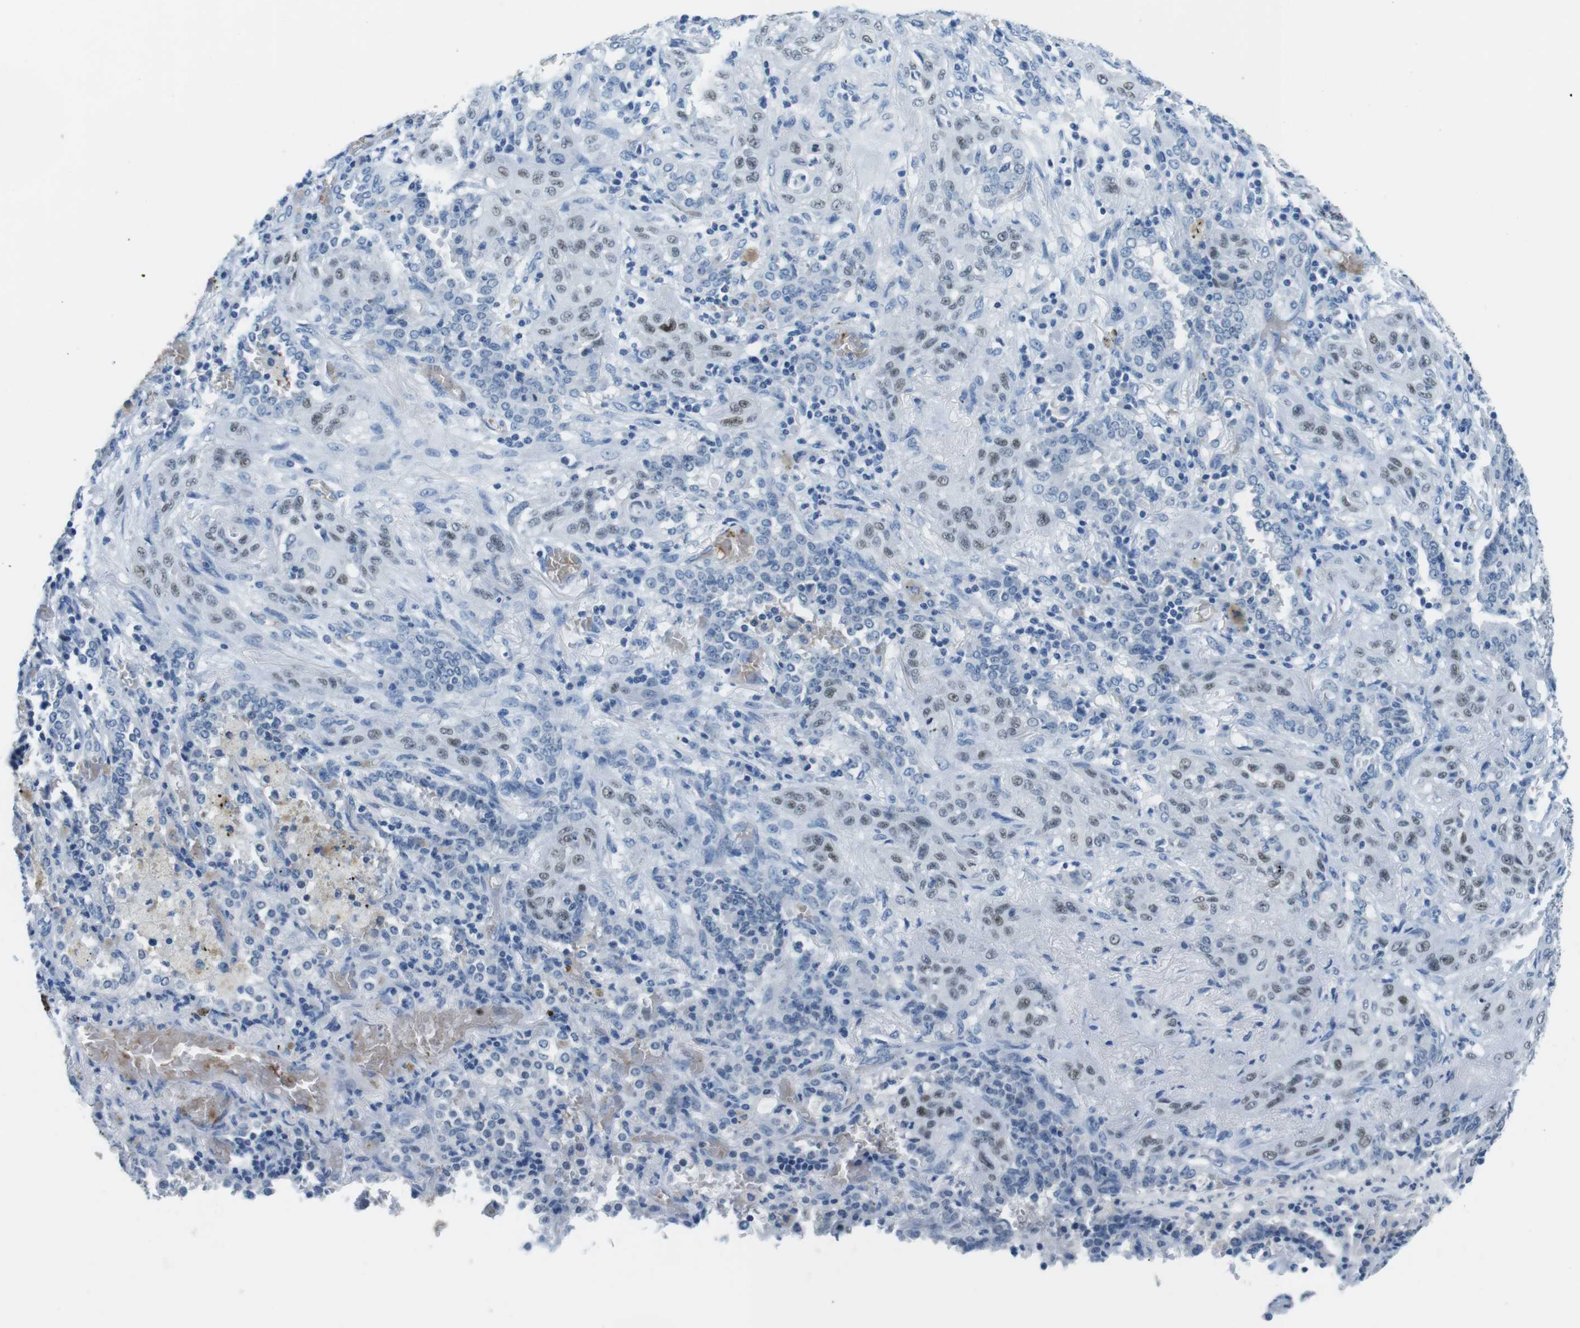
{"staining": {"intensity": "moderate", "quantity": "25%-75%", "location": "nuclear"}, "tissue": "lung cancer", "cell_type": "Tumor cells", "image_type": "cancer", "snomed": [{"axis": "morphology", "description": "Squamous cell carcinoma, NOS"}, {"axis": "topography", "description": "Lung"}], "caption": "This photomicrograph shows immunohistochemistry staining of lung squamous cell carcinoma, with medium moderate nuclear positivity in about 25%-75% of tumor cells.", "gene": "TFAP2C", "patient": {"sex": "female", "age": 47}}